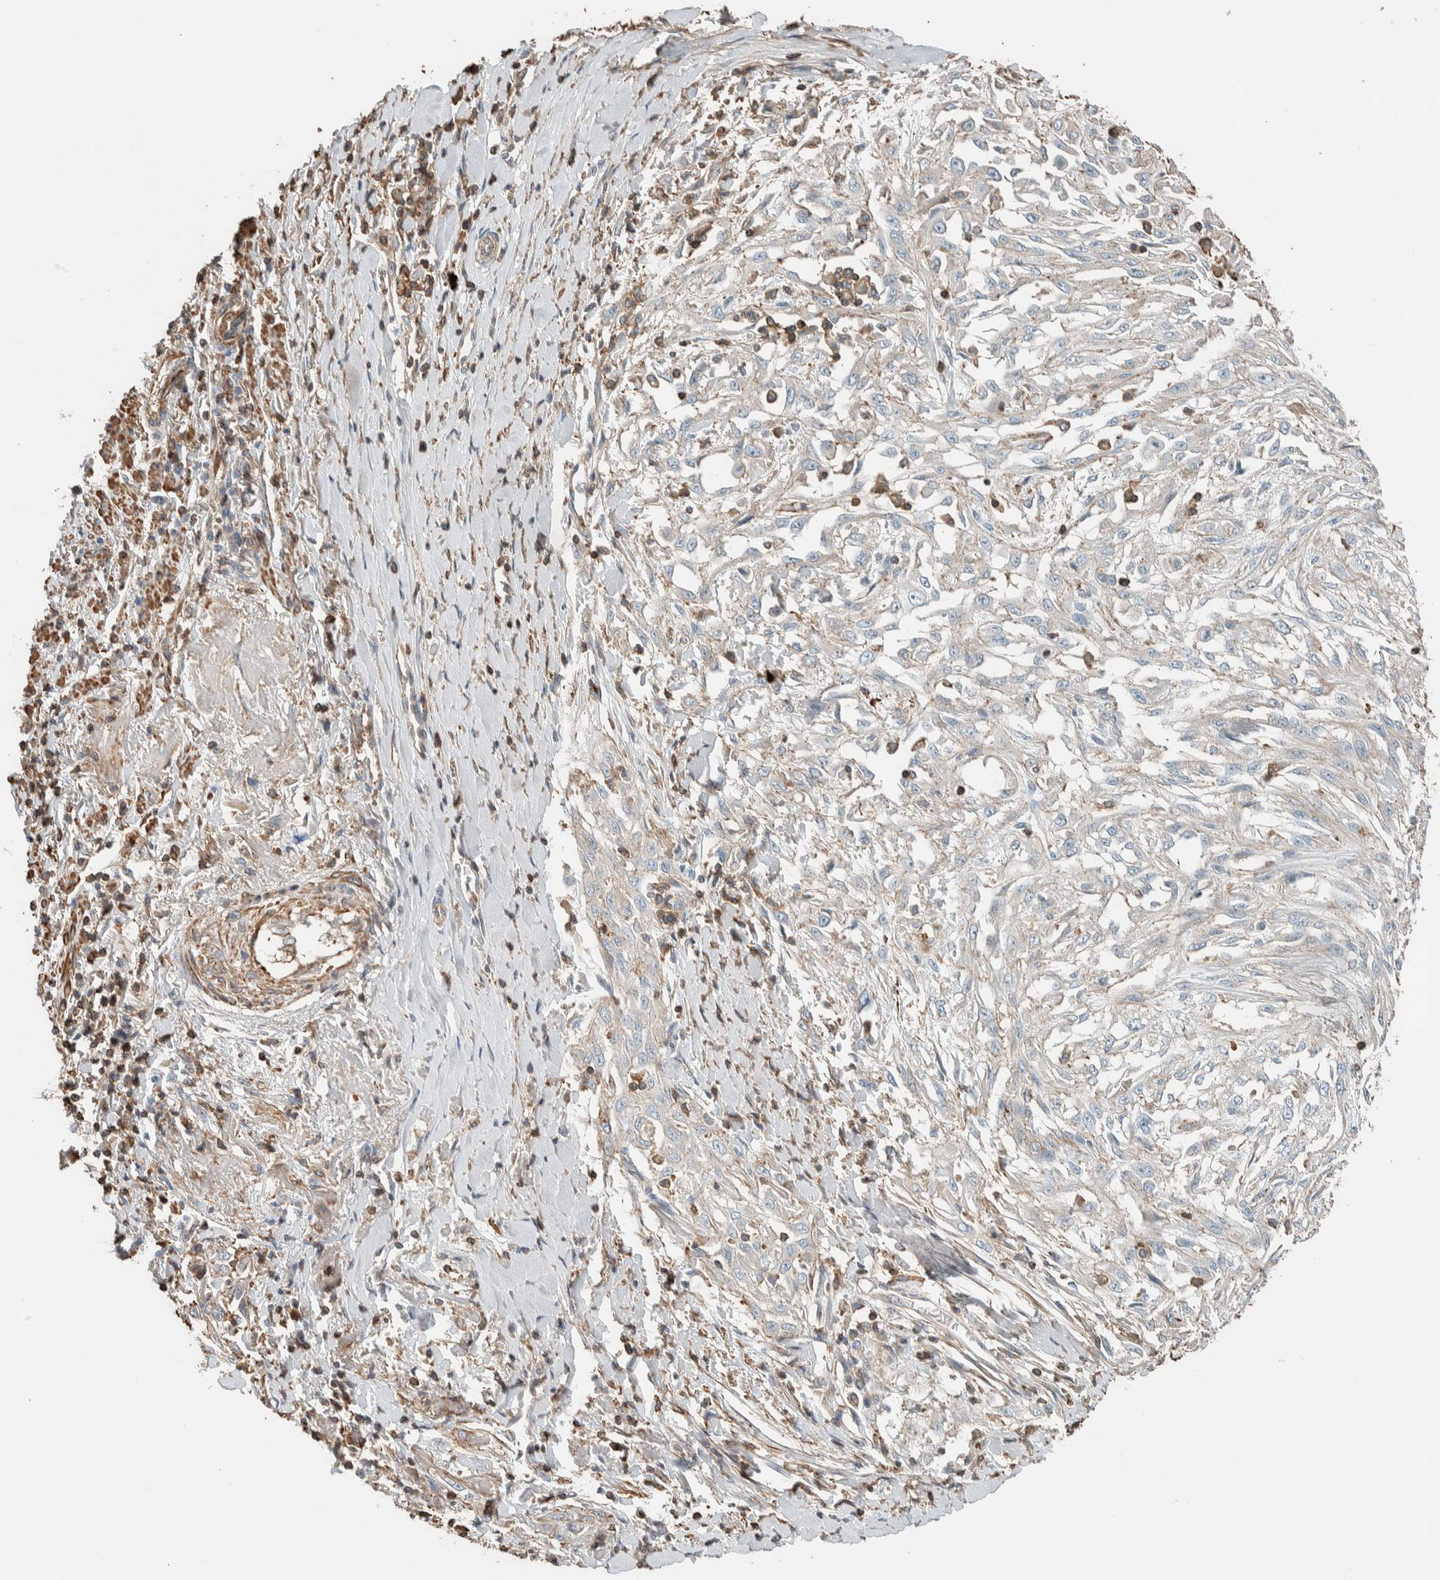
{"staining": {"intensity": "negative", "quantity": "none", "location": "none"}, "tissue": "skin cancer", "cell_type": "Tumor cells", "image_type": "cancer", "snomed": [{"axis": "morphology", "description": "Squamous cell carcinoma, NOS"}, {"axis": "morphology", "description": "Squamous cell carcinoma, metastatic, NOS"}, {"axis": "topography", "description": "Skin"}, {"axis": "topography", "description": "Lymph node"}], "caption": "This is an immunohistochemistry micrograph of skin squamous cell carcinoma. There is no staining in tumor cells.", "gene": "CTBP2", "patient": {"sex": "male", "age": 75}}